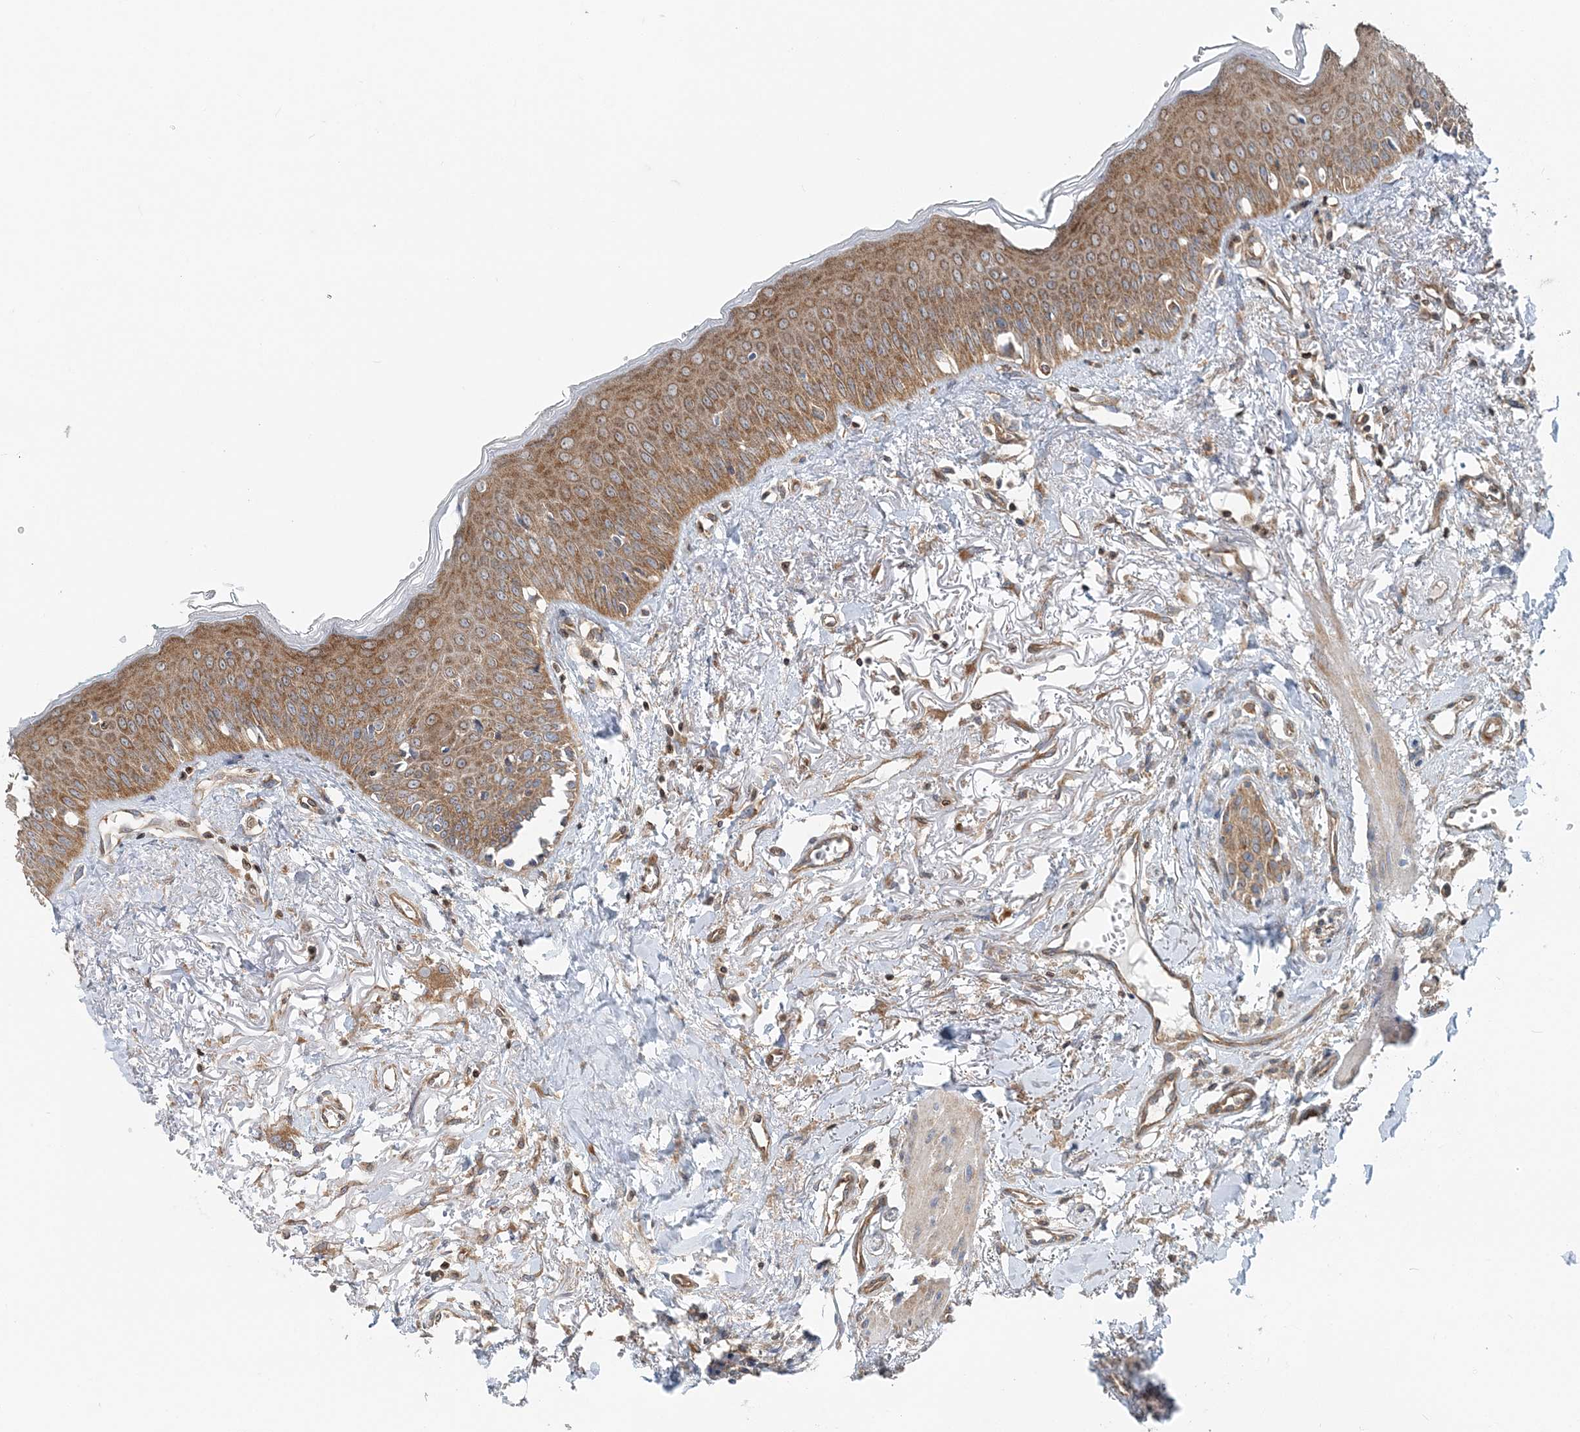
{"staining": {"intensity": "moderate", "quantity": ">75%", "location": "cytoplasmic/membranous"}, "tissue": "oral mucosa", "cell_type": "Squamous epithelial cells", "image_type": "normal", "snomed": [{"axis": "morphology", "description": "Normal tissue, NOS"}, {"axis": "topography", "description": "Oral tissue"}], "caption": "IHC photomicrograph of benign human oral mucosa stained for a protein (brown), which shows medium levels of moderate cytoplasmic/membranous positivity in approximately >75% of squamous epithelial cells.", "gene": "MOB4", "patient": {"sex": "female", "age": 70}}